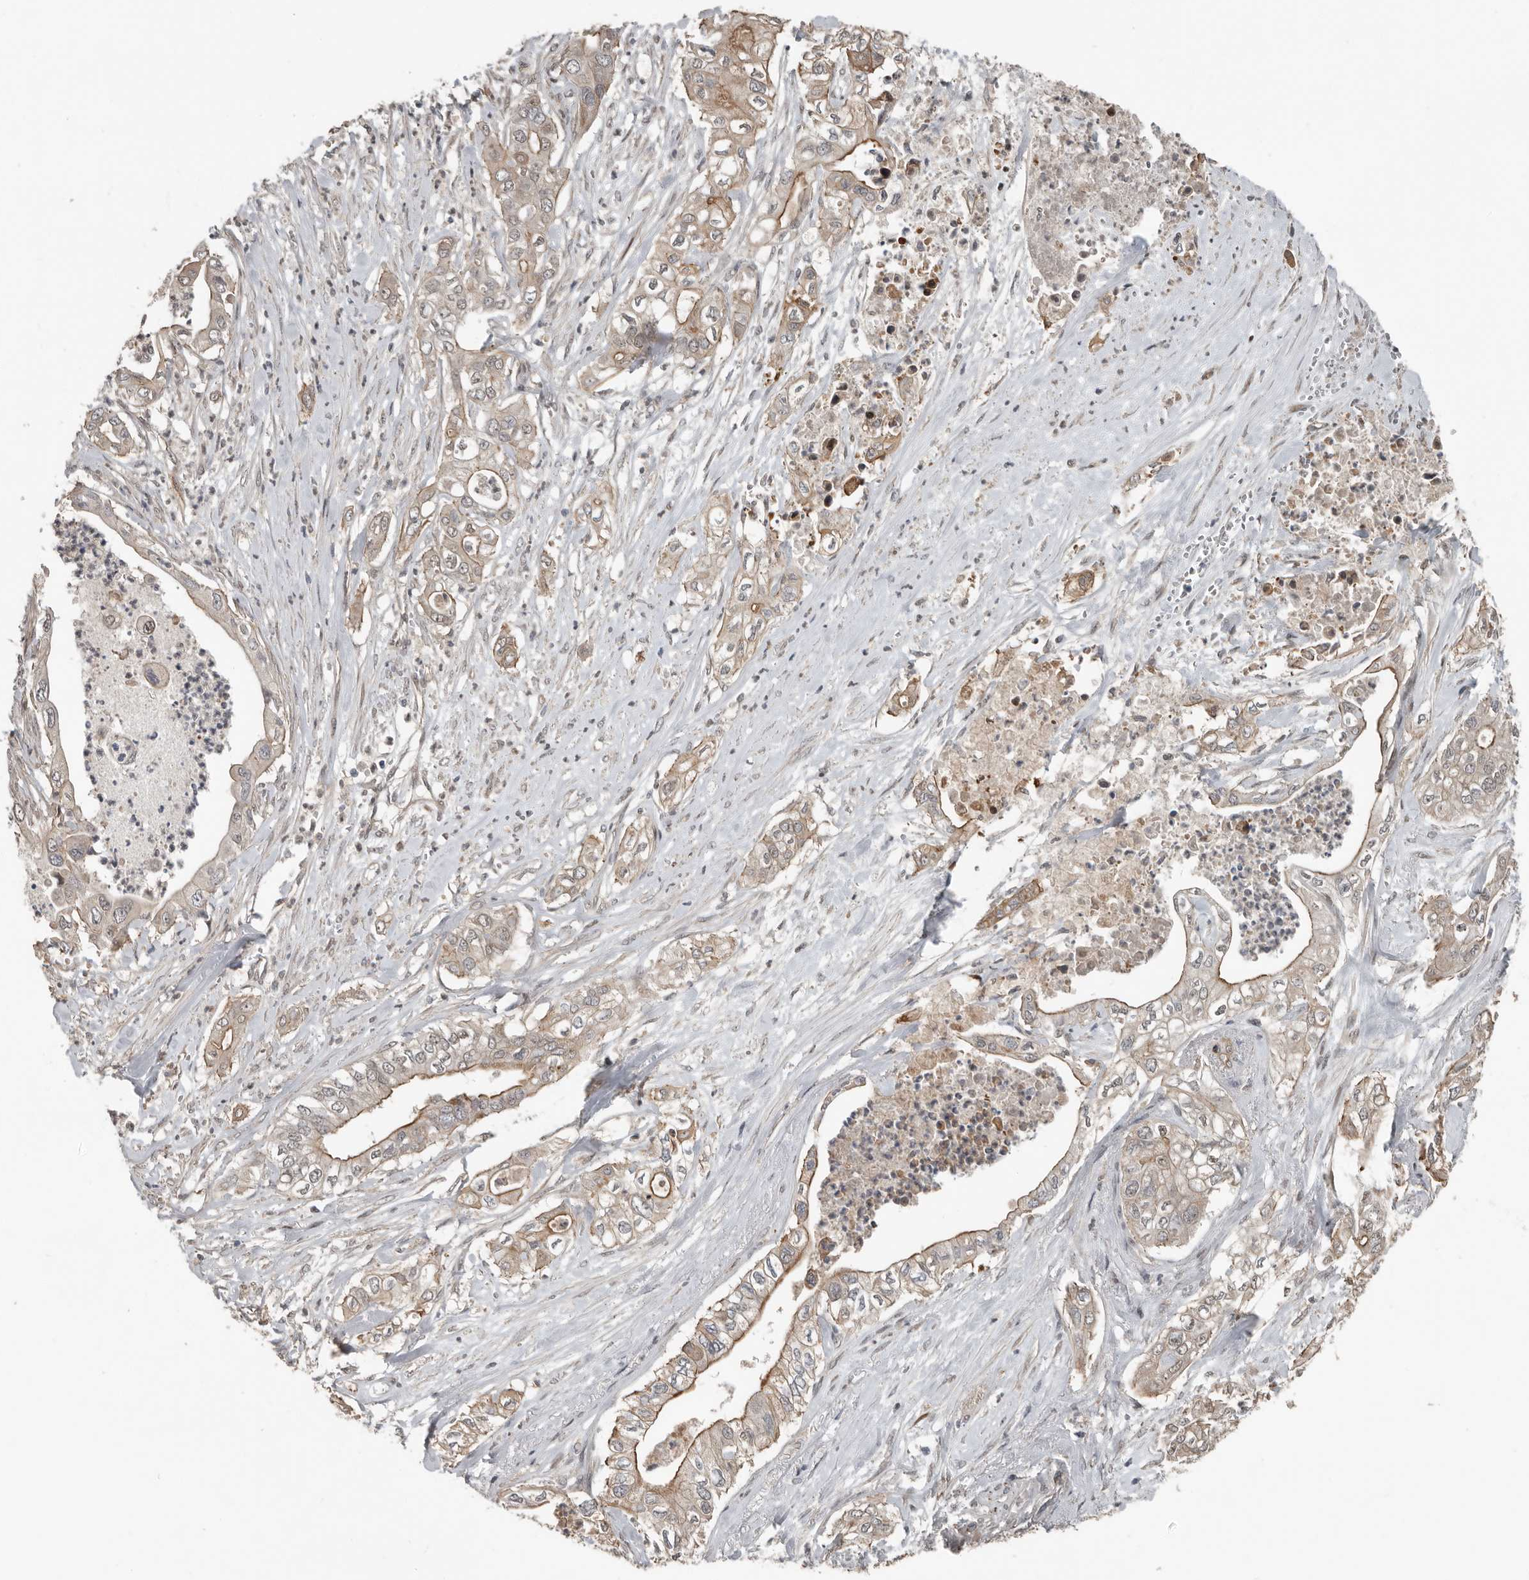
{"staining": {"intensity": "moderate", "quantity": "25%-75%", "location": "cytoplasmic/membranous"}, "tissue": "pancreatic cancer", "cell_type": "Tumor cells", "image_type": "cancer", "snomed": [{"axis": "morphology", "description": "Adenocarcinoma, NOS"}, {"axis": "topography", "description": "Pancreas"}], "caption": "Human pancreatic cancer stained for a protein (brown) reveals moderate cytoplasmic/membranous positive staining in approximately 25%-75% of tumor cells.", "gene": "YOD1", "patient": {"sex": "female", "age": 78}}